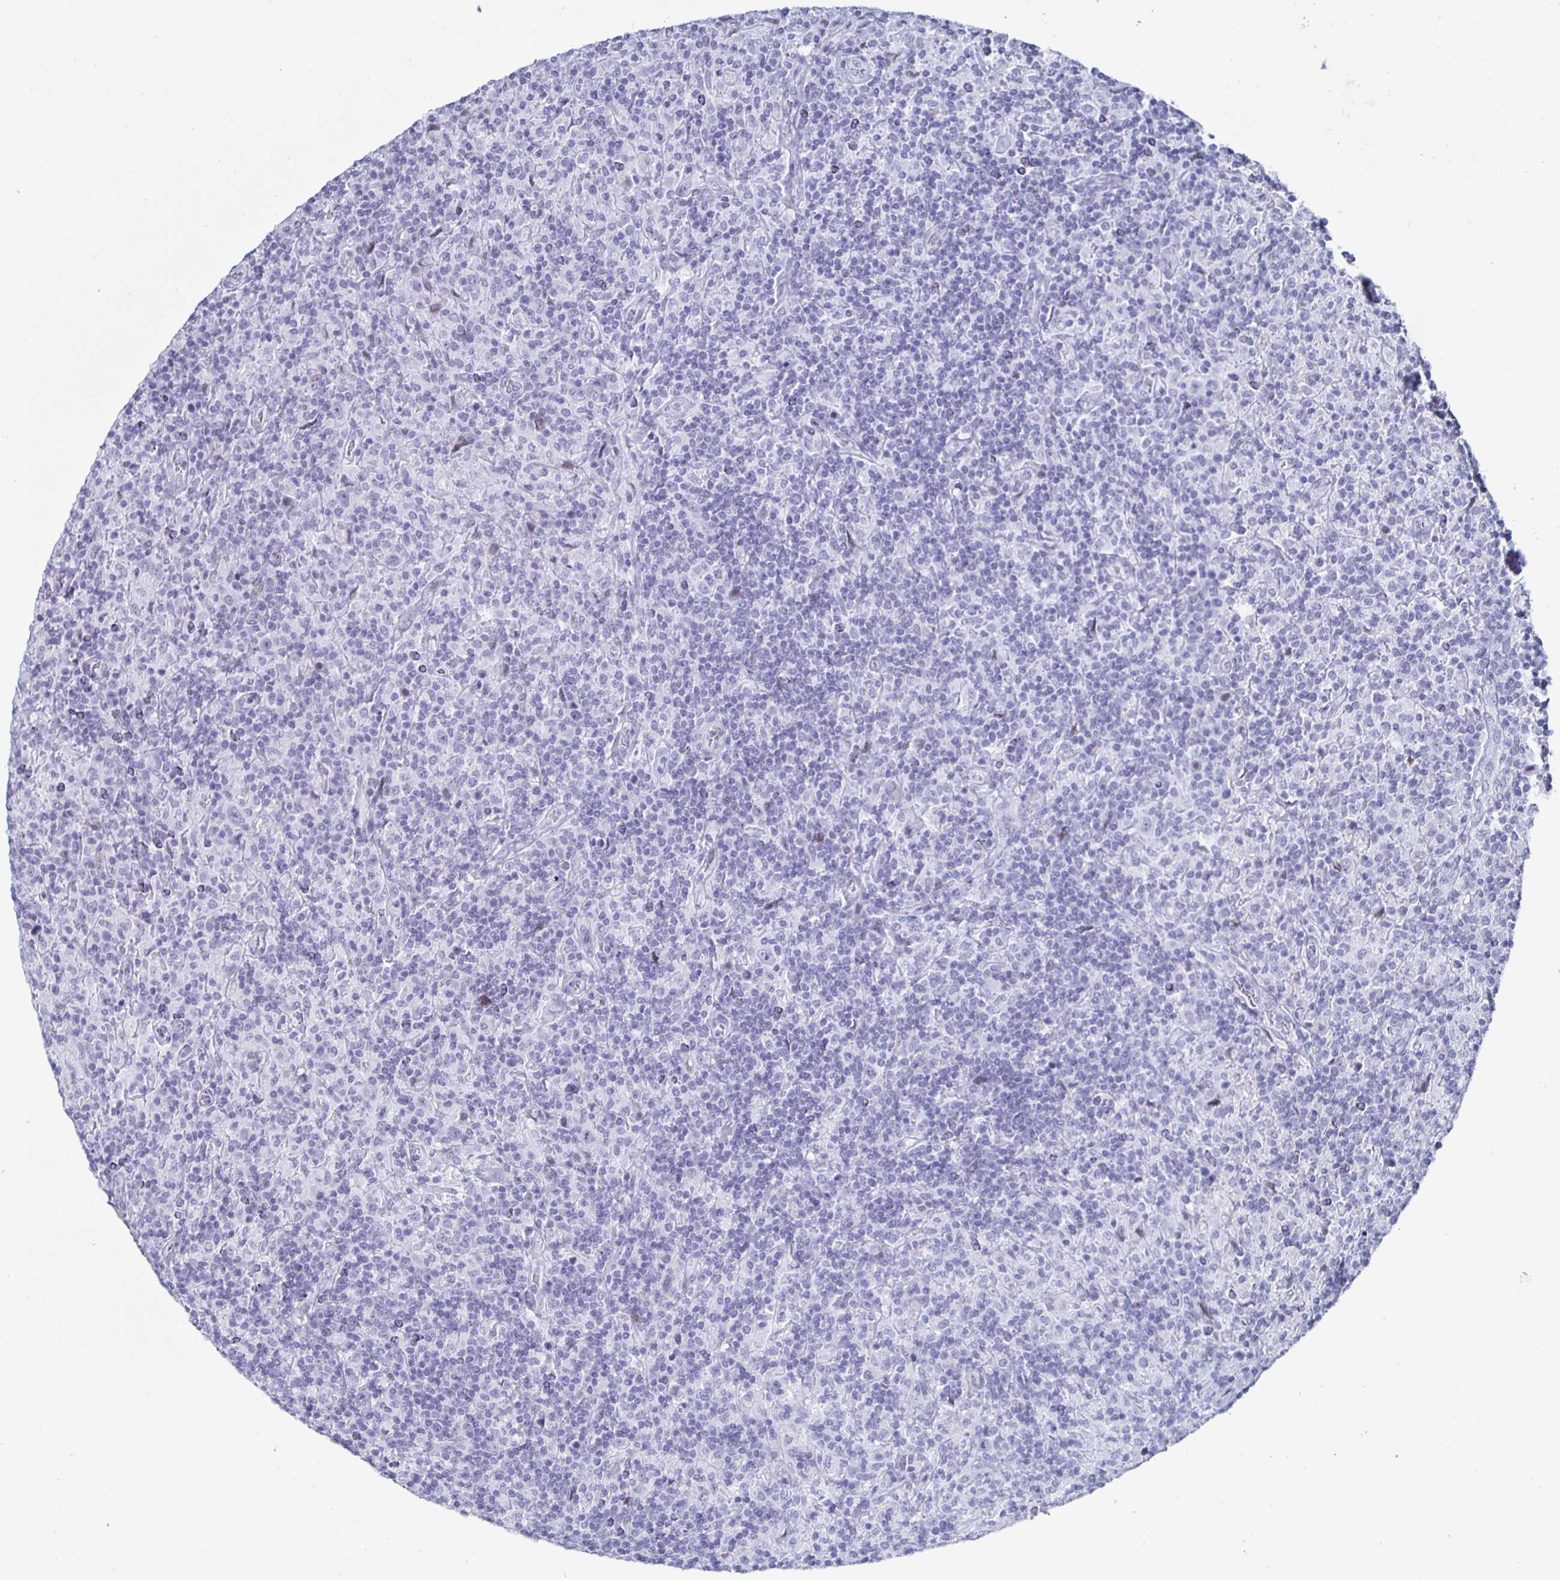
{"staining": {"intensity": "negative", "quantity": "none", "location": "none"}, "tissue": "lymphoma", "cell_type": "Tumor cells", "image_type": "cancer", "snomed": [{"axis": "morphology", "description": "Hodgkin's disease, NOS"}, {"axis": "topography", "description": "Lymph node"}], "caption": "A high-resolution histopathology image shows immunohistochemistry (IHC) staining of Hodgkin's disease, which exhibits no significant positivity in tumor cells. The staining is performed using DAB brown chromogen with nuclei counter-stained in using hematoxylin.", "gene": "KRT4", "patient": {"sex": "male", "age": 70}}